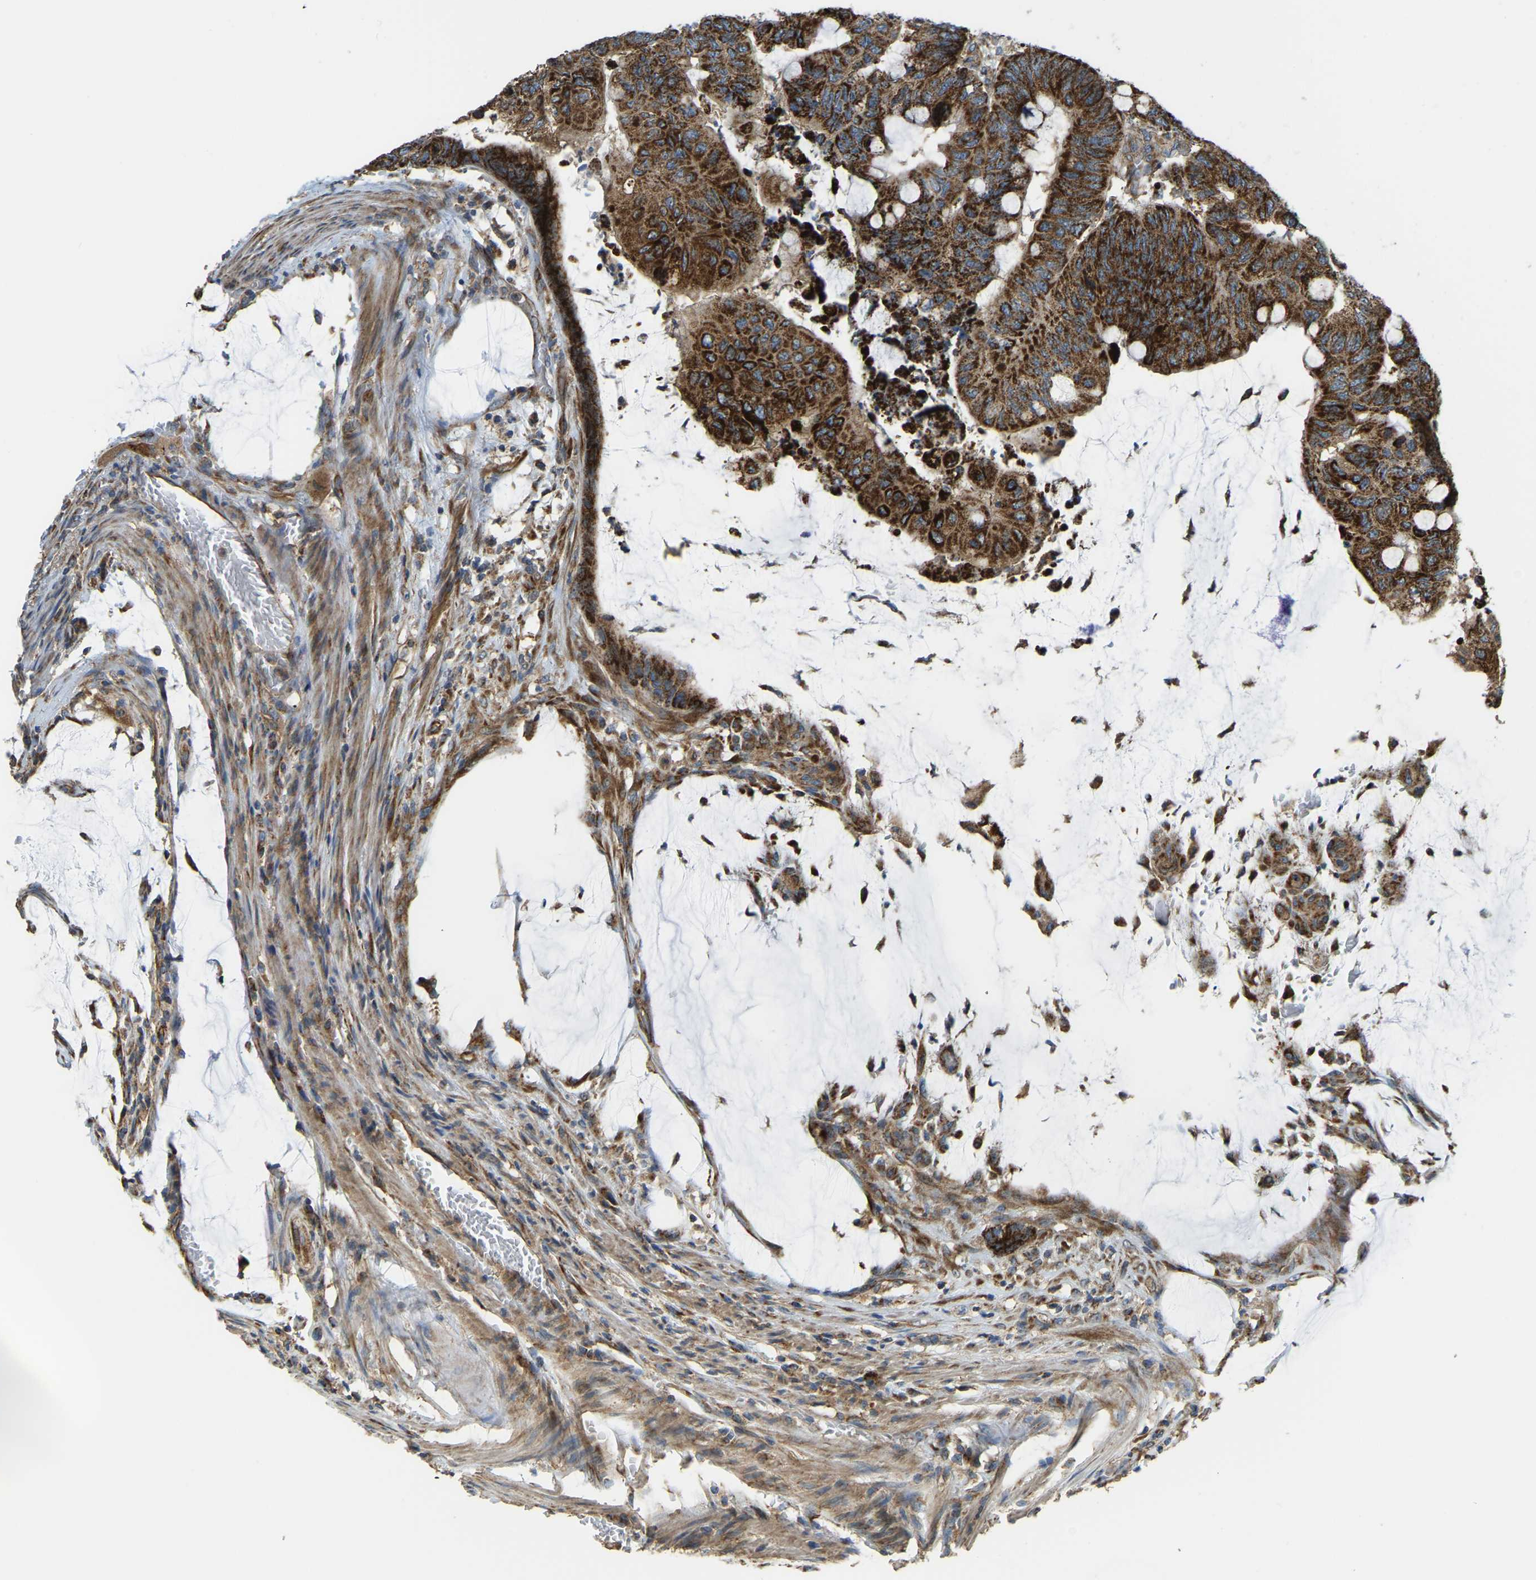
{"staining": {"intensity": "strong", "quantity": ">75%", "location": "cytoplasmic/membranous"}, "tissue": "colorectal cancer", "cell_type": "Tumor cells", "image_type": "cancer", "snomed": [{"axis": "morphology", "description": "Normal tissue, NOS"}, {"axis": "morphology", "description": "Adenocarcinoma, NOS"}, {"axis": "topography", "description": "Rectum"}], "caption": "Colorectal adenocarcinoma stained with immunohistochemistry (IHC) shows strong cytoplasmic/membranous expression in approximately >75% of tumor cells.", "gene": "PSMD7", "patient": {"sex": "male", "age": 92}}